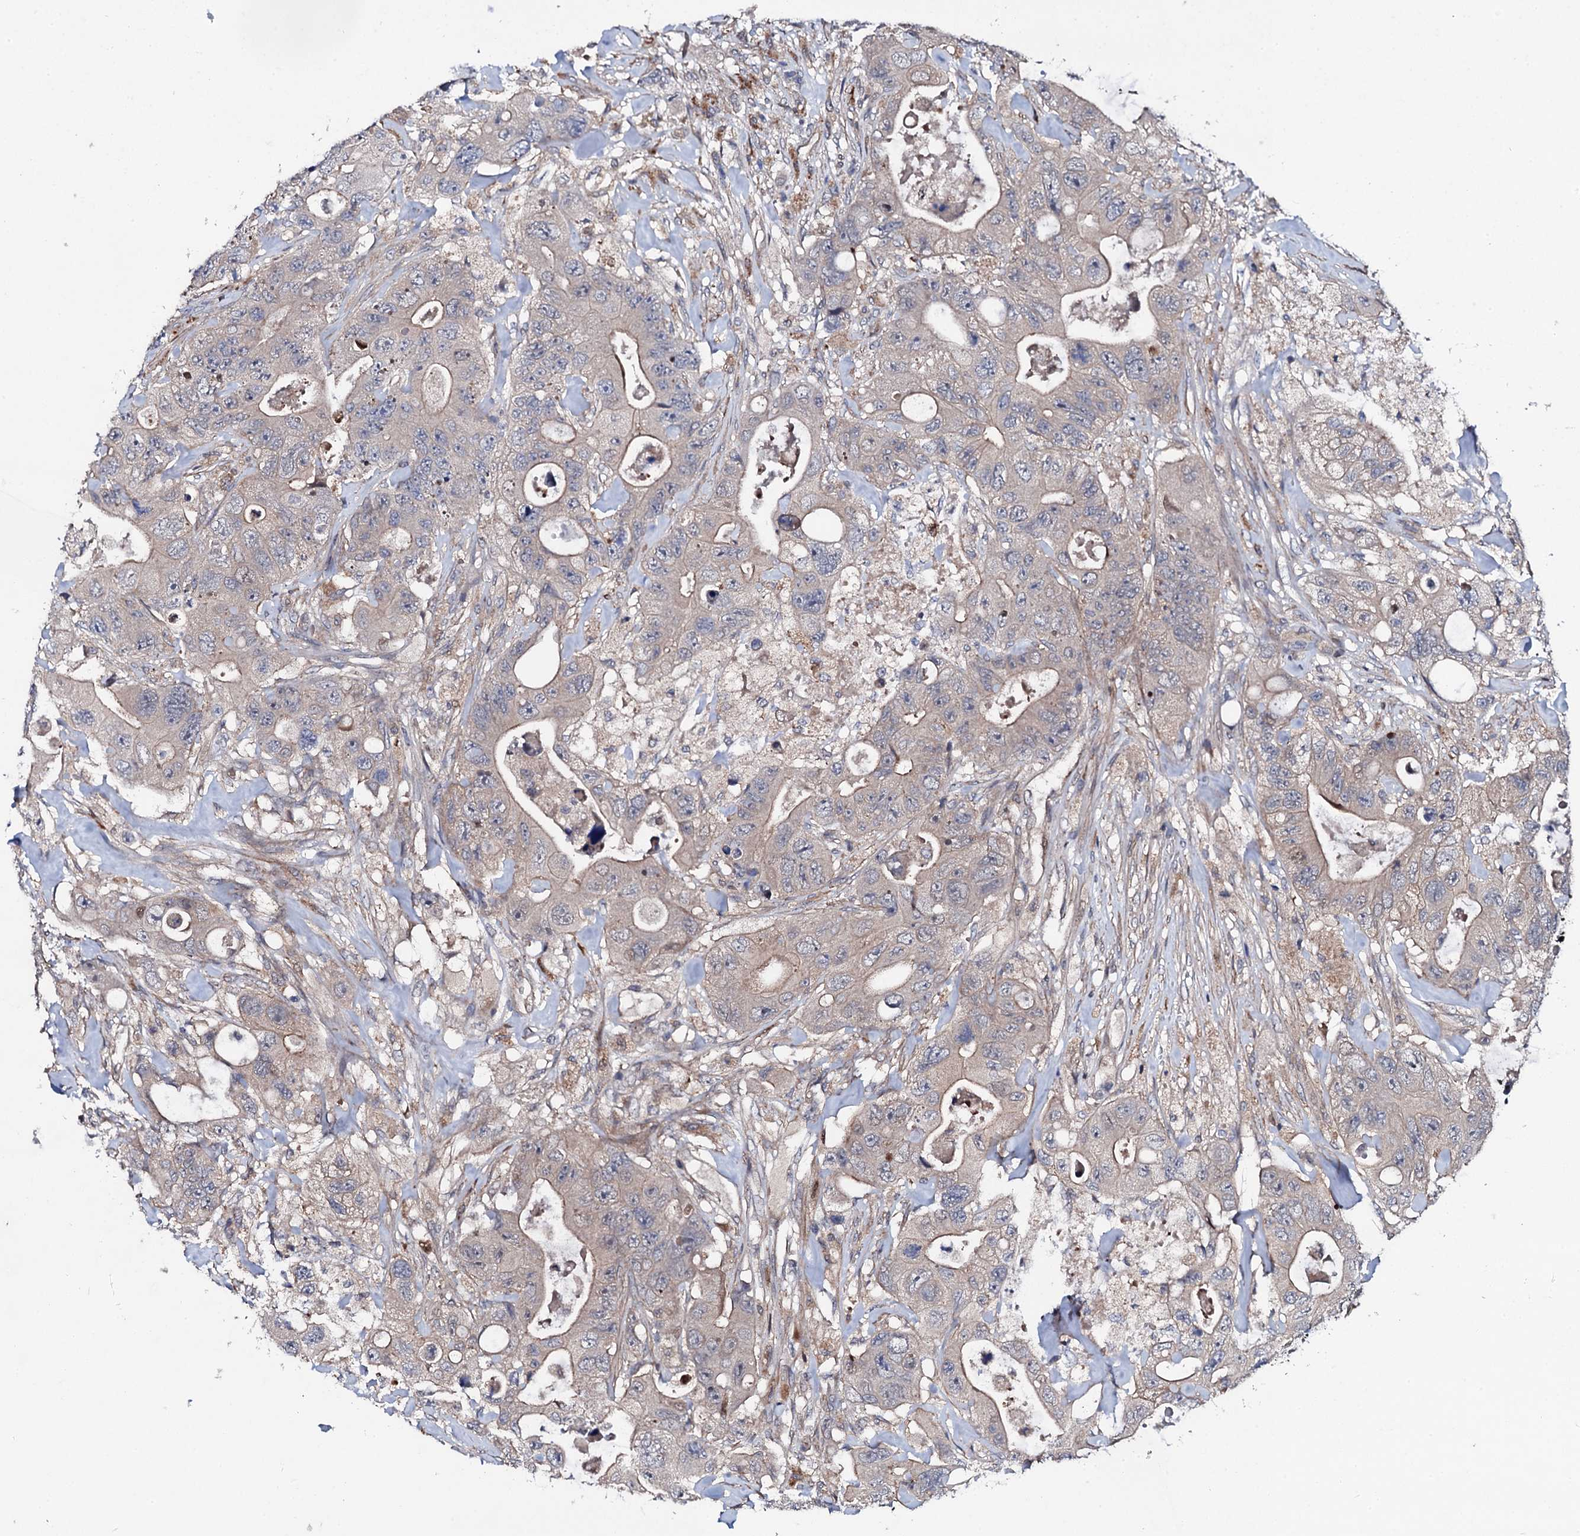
{"staining": {"intensity": "weak", "quantity": "<25%", "location": "cytoplasmic/membranous"}, "tissue": "colorectal cancer", "cell_type": "Tumor cells", "image_type": "cancer", "snomed": [{"axis": "morphology", "description": "Adenocarcinoma, NOS"}, {"axis": "topography", "description": "Colon"}], "caption": "Micrograph shows no protein expression in tumor cells of colorectal adenocarcinoma tissue.", "gene": "CIAO2A", "patient": {"sex": "female", "age": 46}}